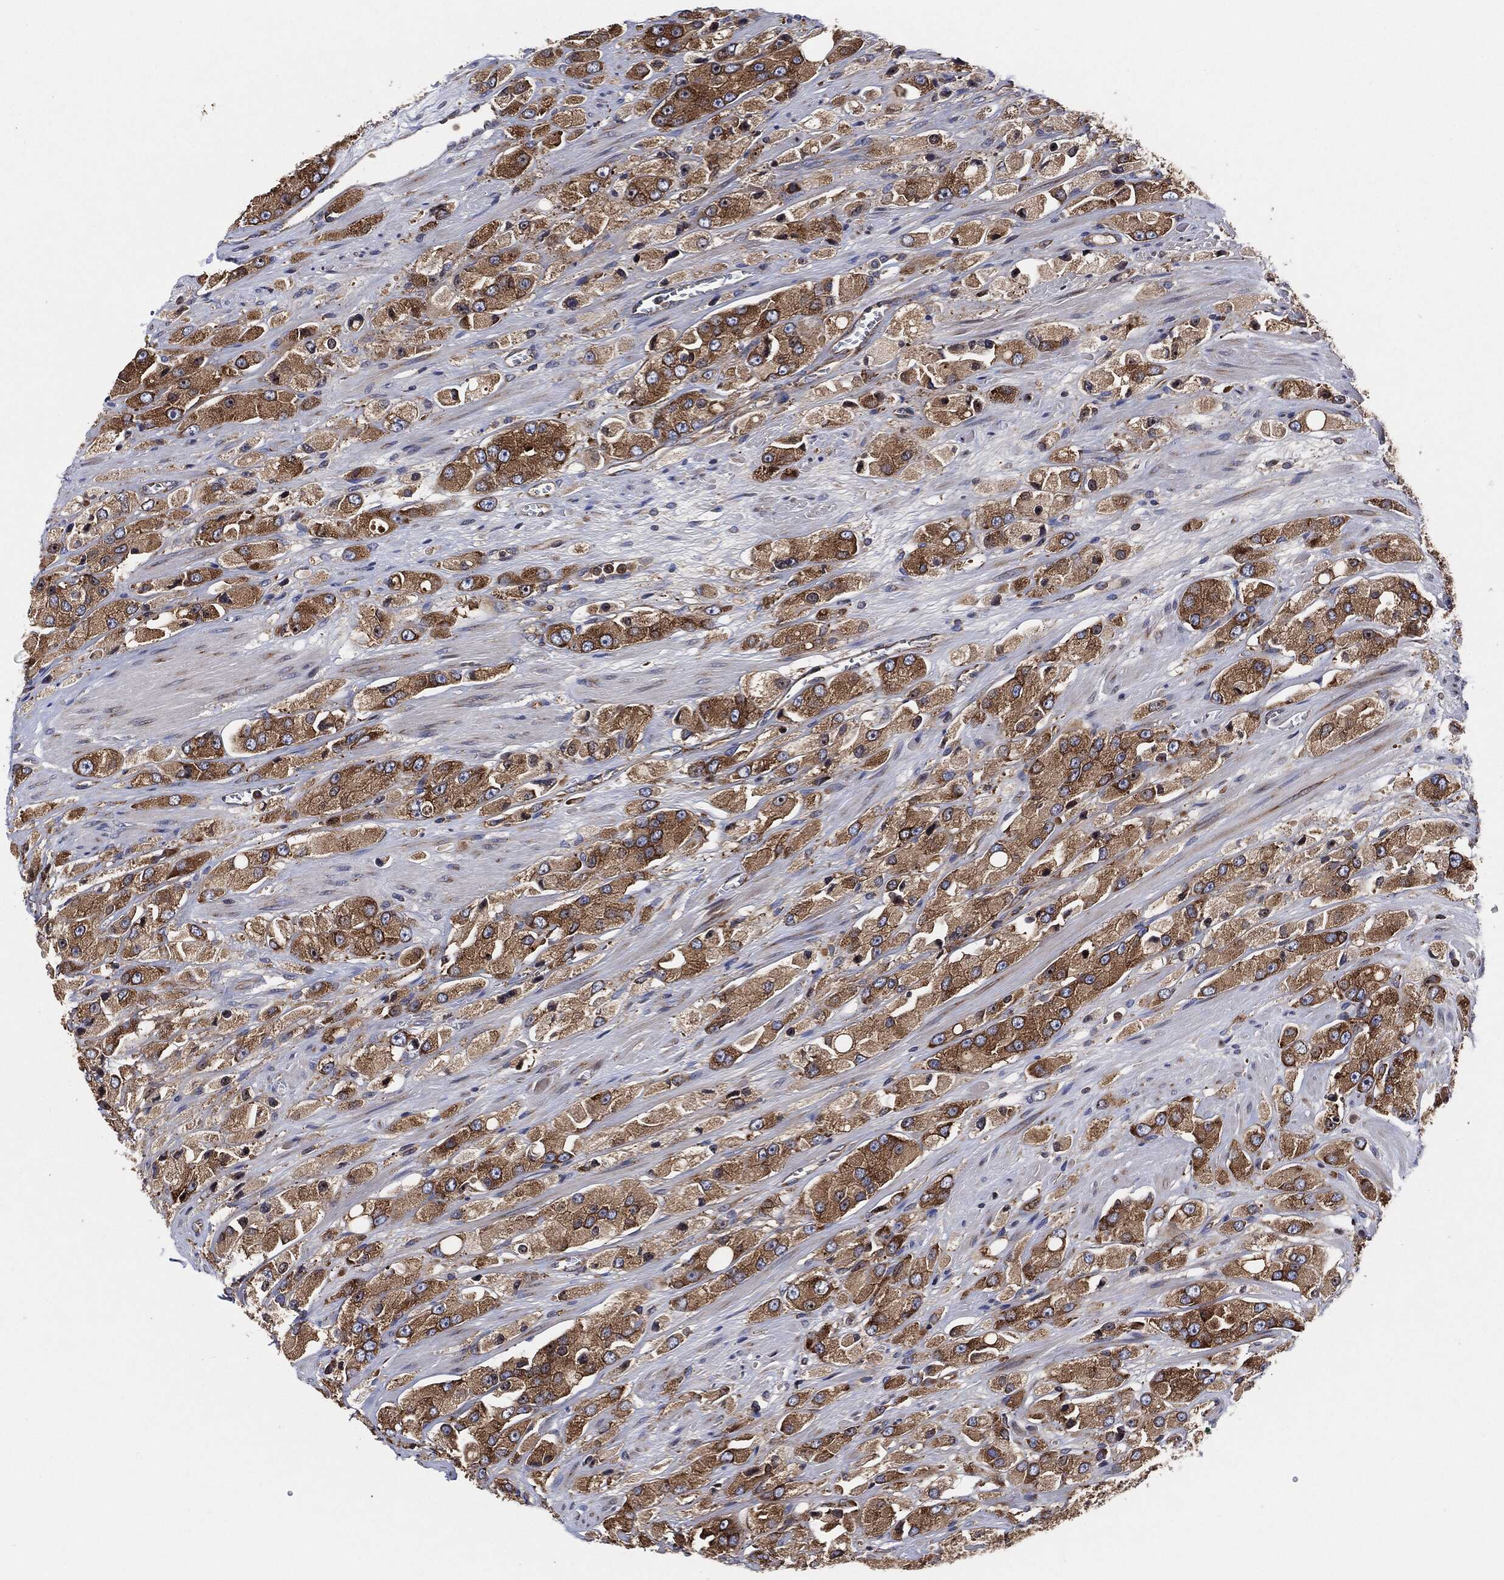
{"staining": {"intensity": "moderate", "quantity": ">75%", "location": "cytoplasmic/membranous"}, "tissue": "prostate cancer", "cell_type": "Tumor cells", "image_type": "cancer", "snomed": [{"axis": "morphology", "description": "Adenocarcinoma, NOS"}, {"axis": "topography", "description": "Prostate and seminal vesicle, NOS"}, {"axis": "topography", "description": "Prostate"}], "caption": "IHC photomicrograph of neoplastic tissue: adenocarcinoma (prostate) stained using immunohistochemistry (IHC) demonstrates medium levels of moderate protein expression localized specifically in the cytoplasmic/membranous of tumor cells, appearing as a cytoplasmic/membranous brown color.", "gene": "EIF2S2", "patient": {"sex": "male", "age": 64}}